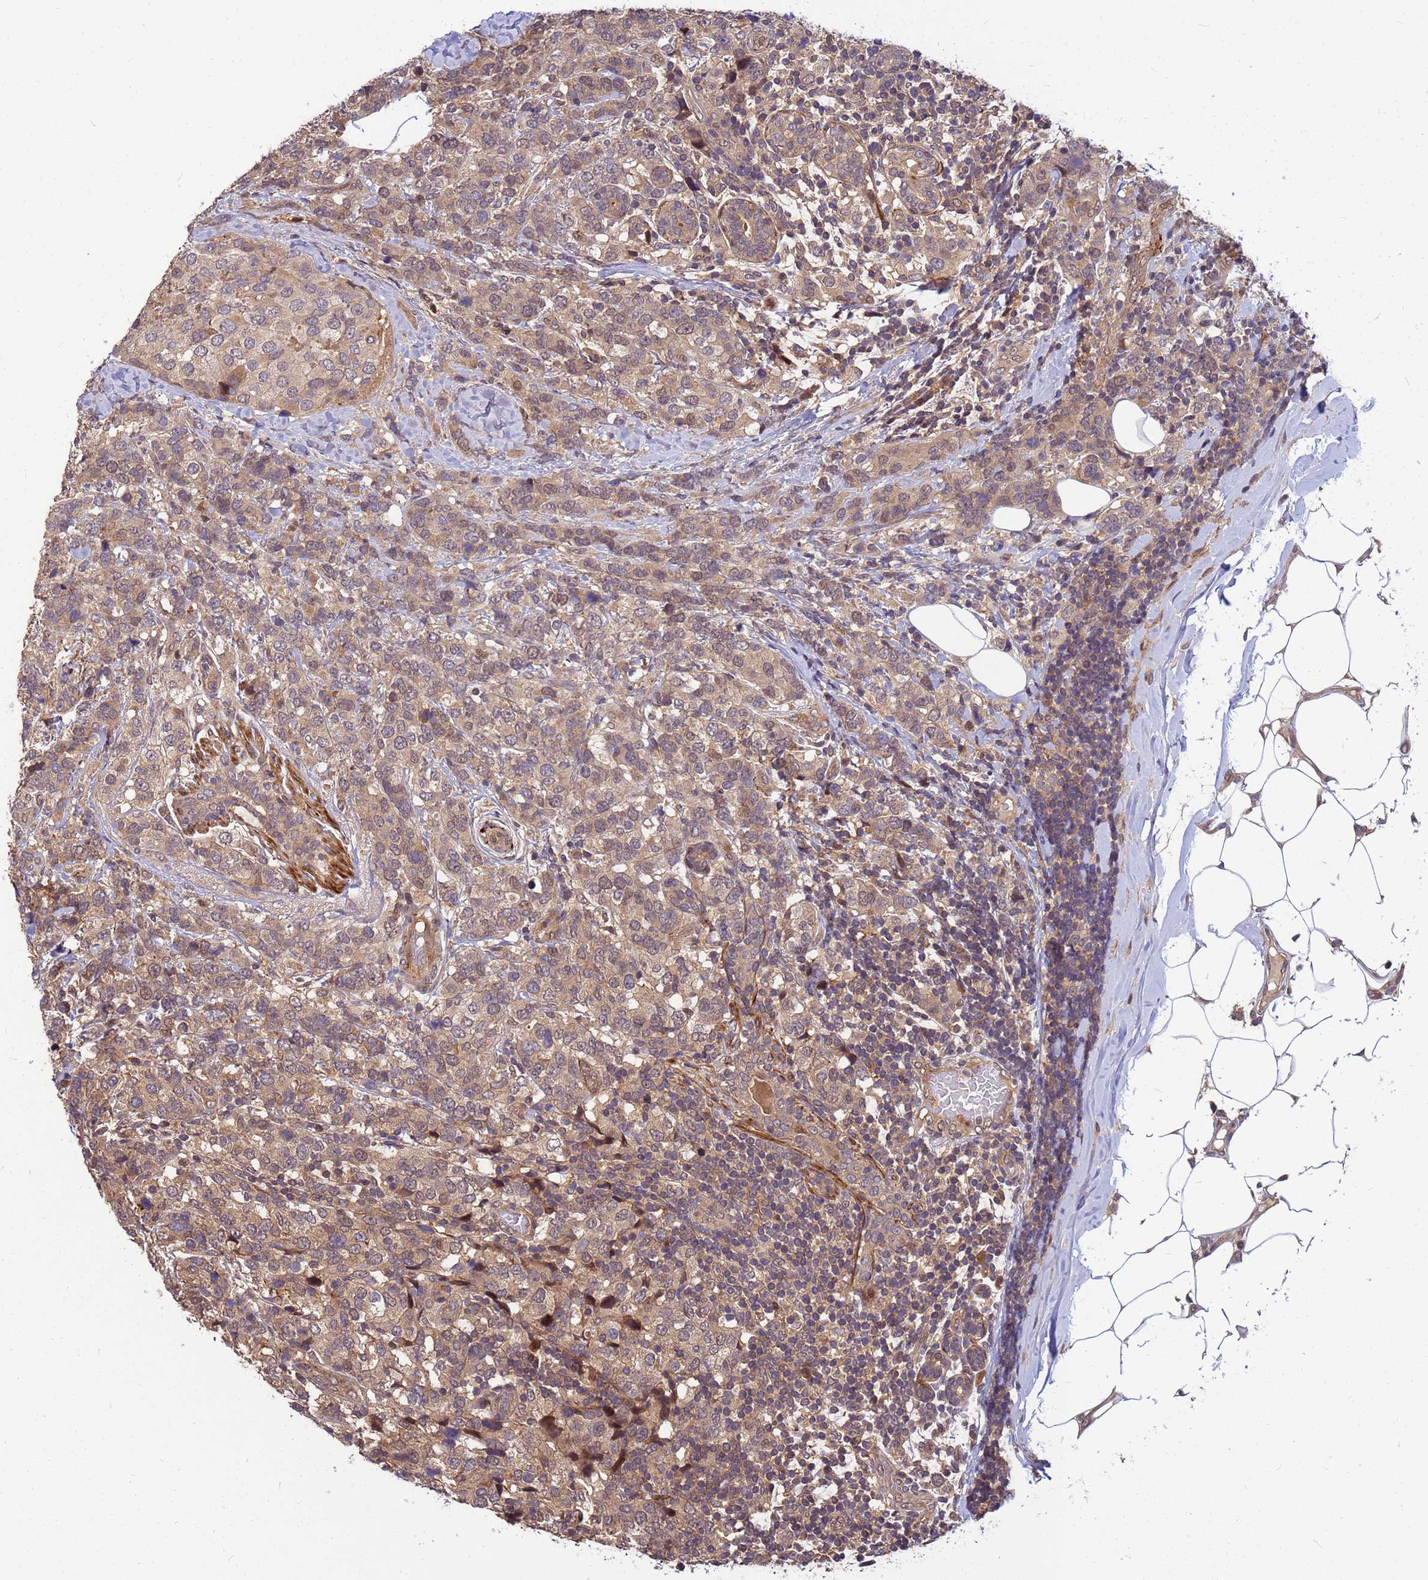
{"staining": {"intensity": "weak", "quantity": ">75%", "location": "cytoplasmic/membranous"}, "tissue": "breast cancer", "cell_type": "Tumor cells", "image_type": "cancer", "snomed": [{"axis": "morphology", "description": "Lobular carcinoma"}, {"axis": "topography", "description": "Breast"}], "caption": "Brown immunohistochemical staining in breast cancer exhibits weak cytoplasmic/membranous positivity in about >75% of tumor cells.", "gene": "DUS4L", "patient": {"sex": "female", "age": 59}}